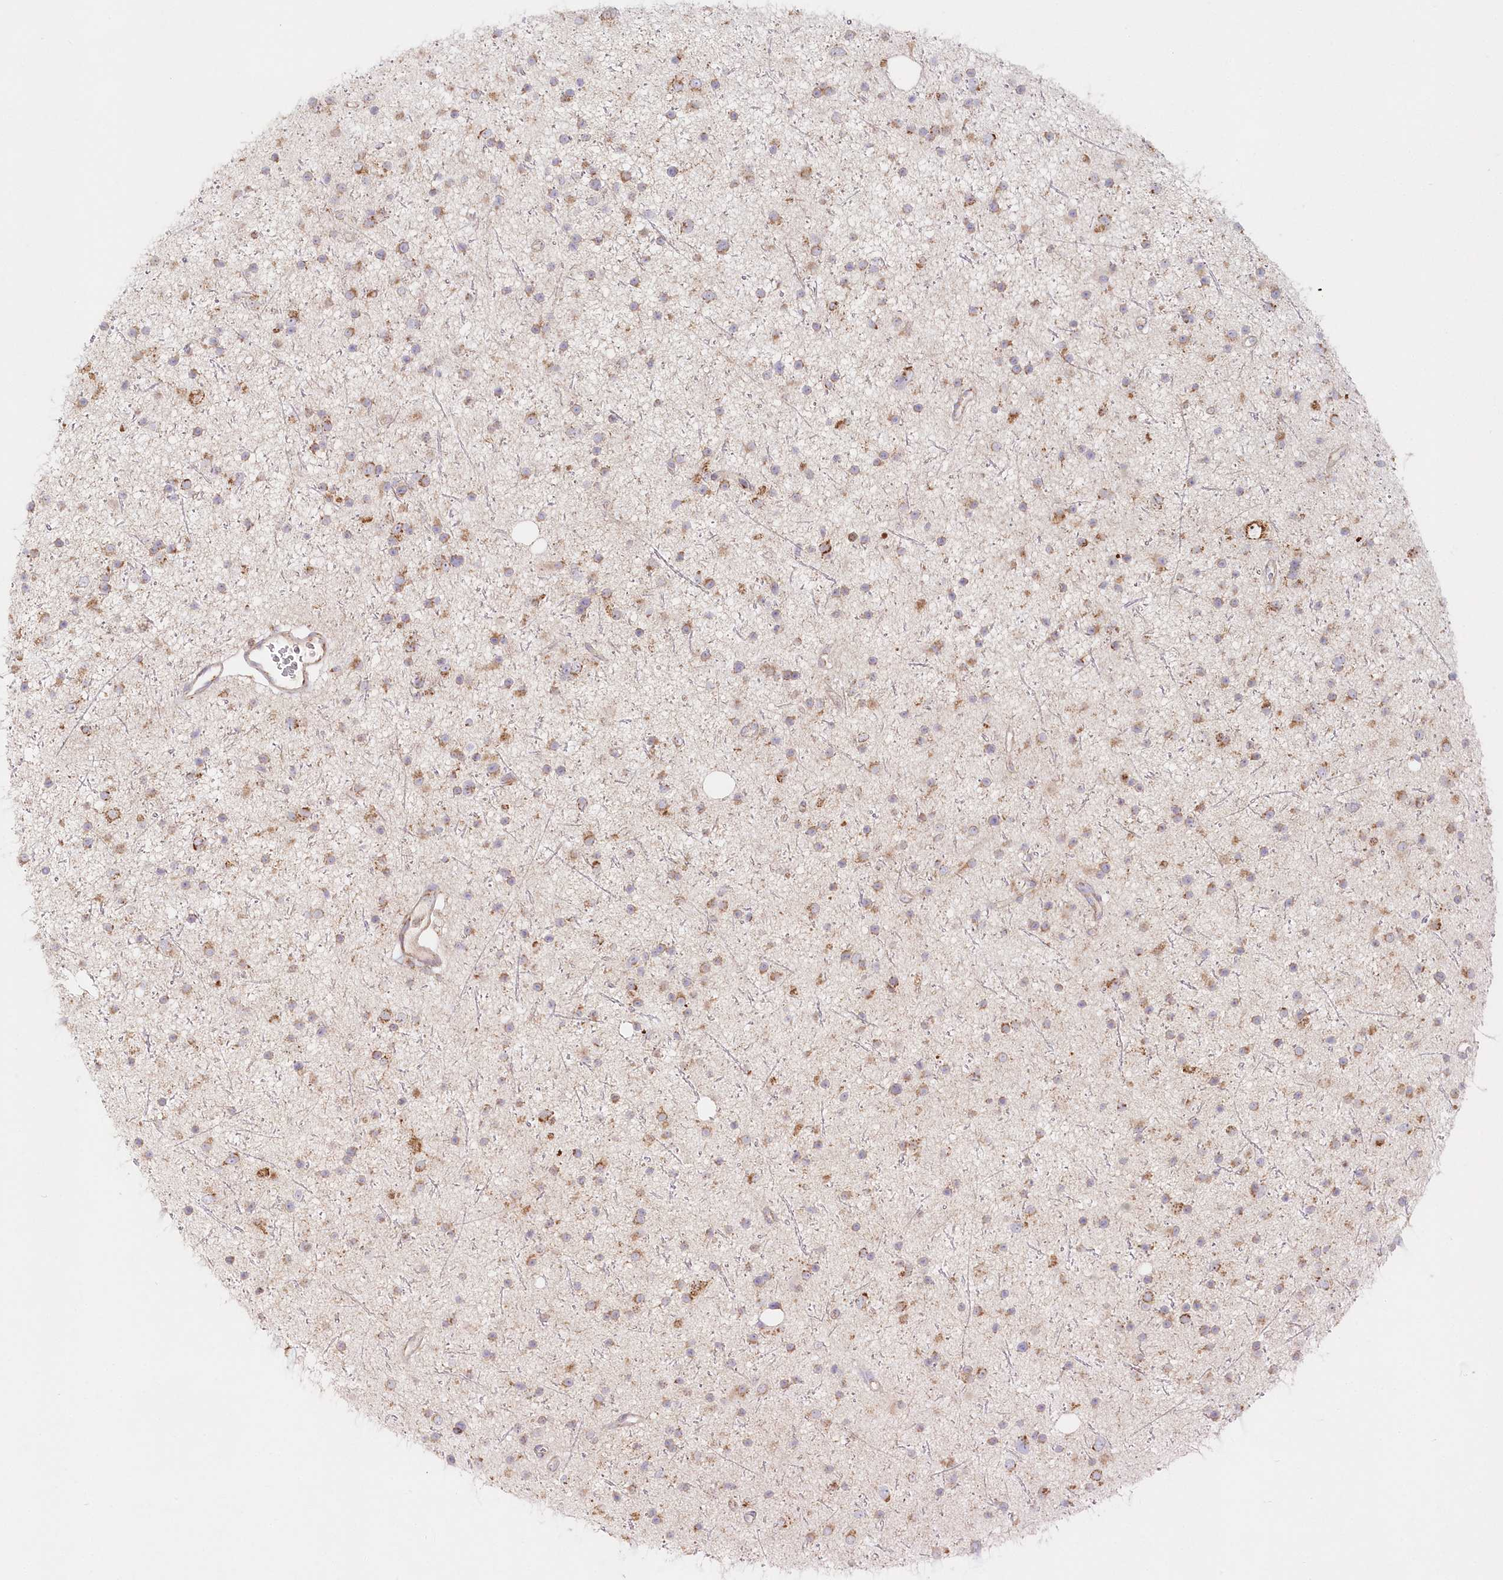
{"staining": {"intensity": "moderate", "quantity": "25%-75%", "location": "cytoplasmic/membranous"}, "tissue": "glioma", "cell_type": "Tumor cells", "image_type": "cancer", "snomed": [{"axis": "morphology", "description": "Glioma, malignant, Low grade"}, {"axis": "topography", "description": "Cerebral cortex"}], "caption": "The histopathology image demonstrates immunohistochemical staining of glioma. There is moderate cytoplasmic/membranous staining is present in approximately 25%-75% of tumor cells.", "gene": "DNA2", "patient": {"sex": "female", "age": 39}}